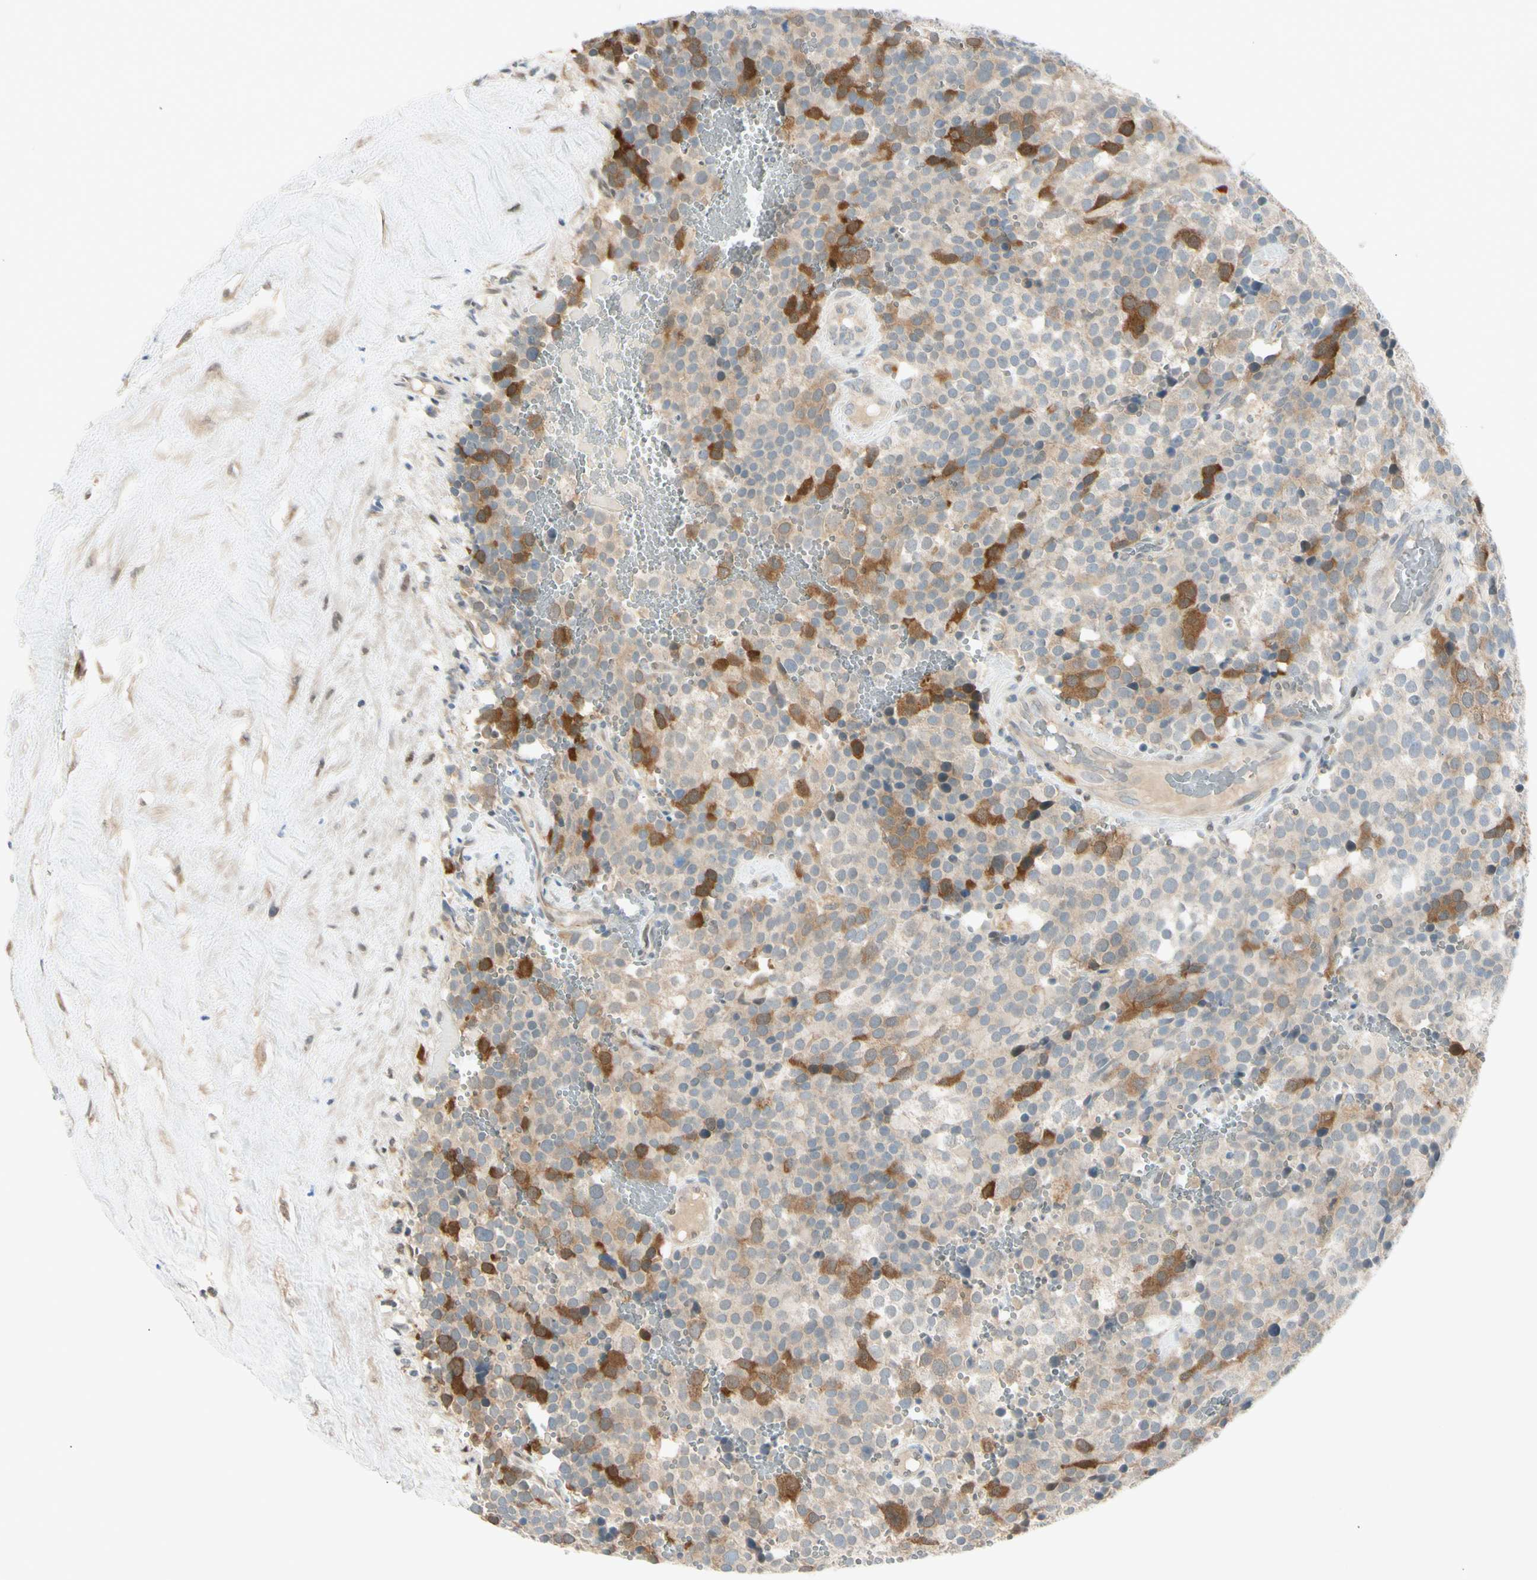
{"staining": {"intensity": "strong", "quantity": "<25%", "location": "cytoplasmic/membranous"}, "tissue": "testis cancer", "cell_type": "Tumor cells", "image_type": "cancer", "snomed": [{"axis": "morphology", "description": "Seminoma, NOS"}, {"axis": "topography", "description": "Testis"}], "caption": "Testis cancer tissue reveals strong cytoplasmic/membranous positivity in approximately <25% of tumor cells, visualized by immunohistochemistry.", "gene": "PTTG1", "patient": {"sex": "male", "age": 71}}